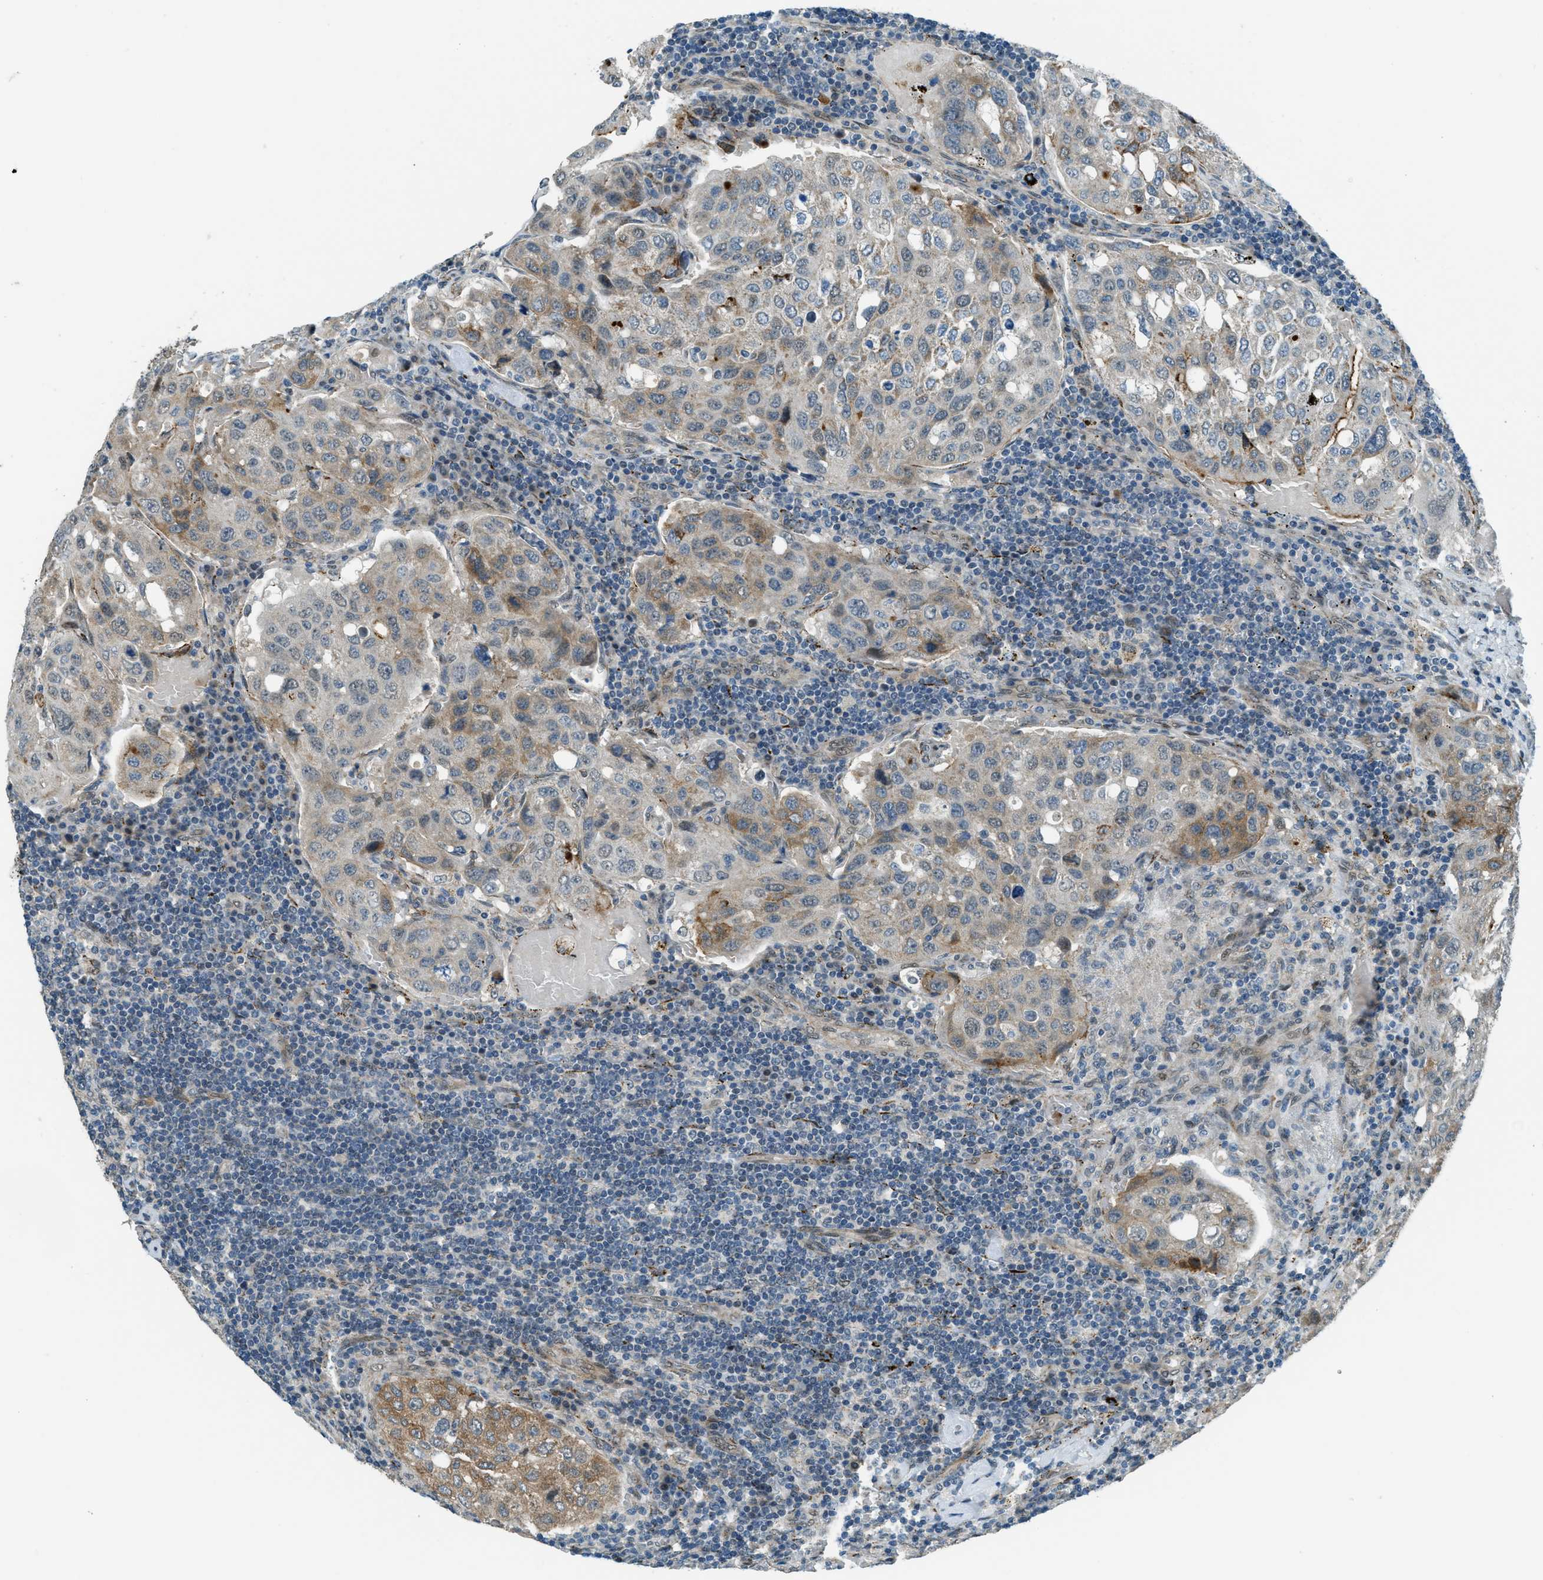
{"staining": {"intensity": "moderate", "quantity": "25%-75%", "location": "cytoplasmic/membranous"}, "tissue": "urothelial cancer", "cell_type": "Tumor cells", "image_type": "cancer", "snomed": [{"axis": "morphology", "description": "Urothelial carcinoma, High grade"}, {"axis": "topography", "description": "Lymph node"}, {"axis": "topography", "description": "Urinary bladder"}], "caption": "Urothelial carcinoma (high-grade) was stained to show a protein in brown. There is medium levels of moderate cytoplasmic/membranous positivity in about 25%-75% of tumor cells. (DAB IHC, brown staining for protein, blue staining for nuclei).", "gene": "NPEPL1", "patient": {"sex": "male", "age": 51}}